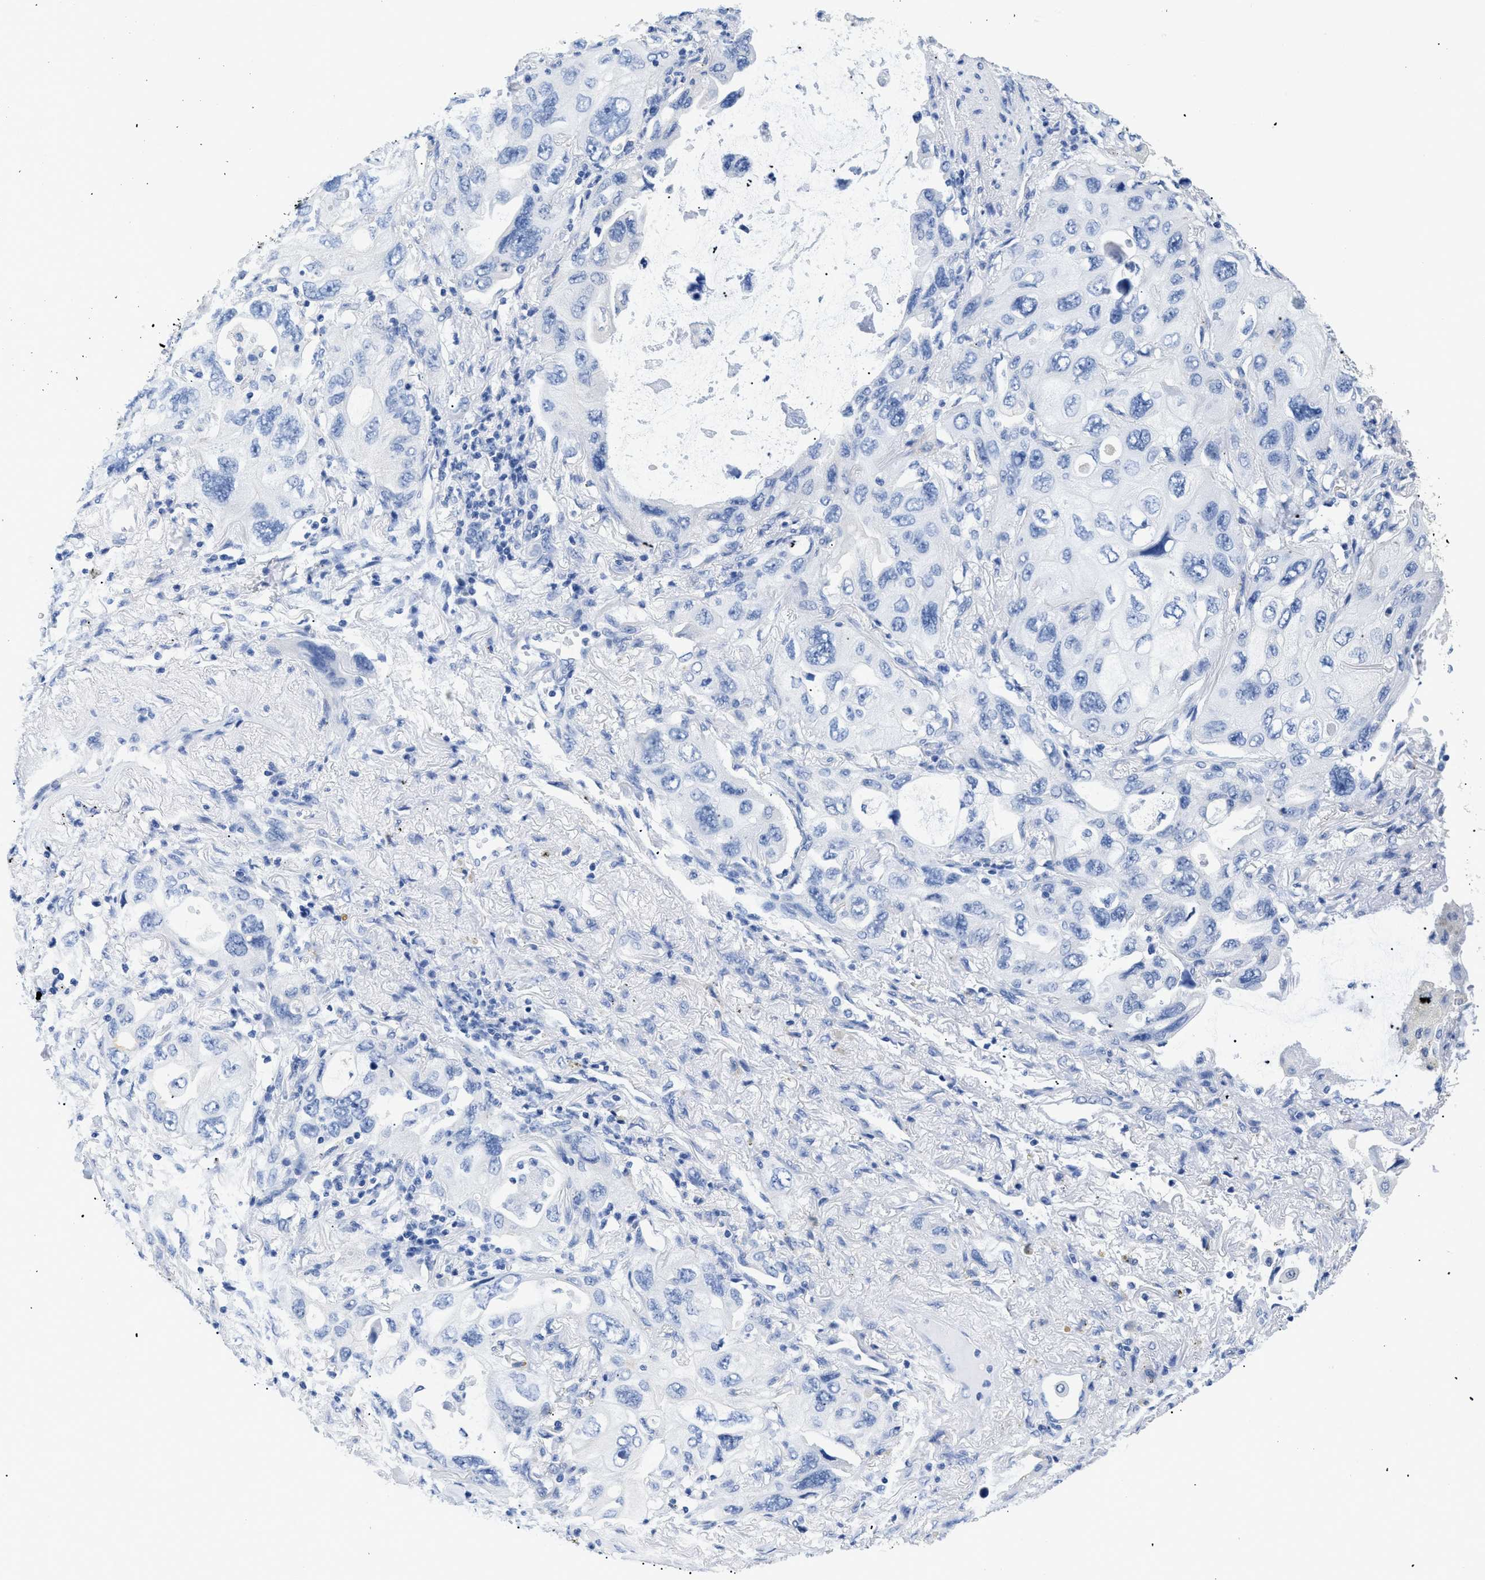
{"staining": {"intensity": "negative", "quantity": "none", "location": "none"}, "tissue": "lung cancer", "cell_type": "Tumor cells", "image_type": "cancer", "snomed": [{"axis": "morphology", "description": "Squamous cell carcinoma, NOS"}, {"axis": "topography", "description": "Lung"}], "caption": "IHC photomicrograph of neoplastic tissue: lung cancer (squamous cell carcinoma) stained with DAB displays no significant protein positivity in tumor cells.", "gene": "DLC1", "patient": {"sex": "female", "age": 73}}